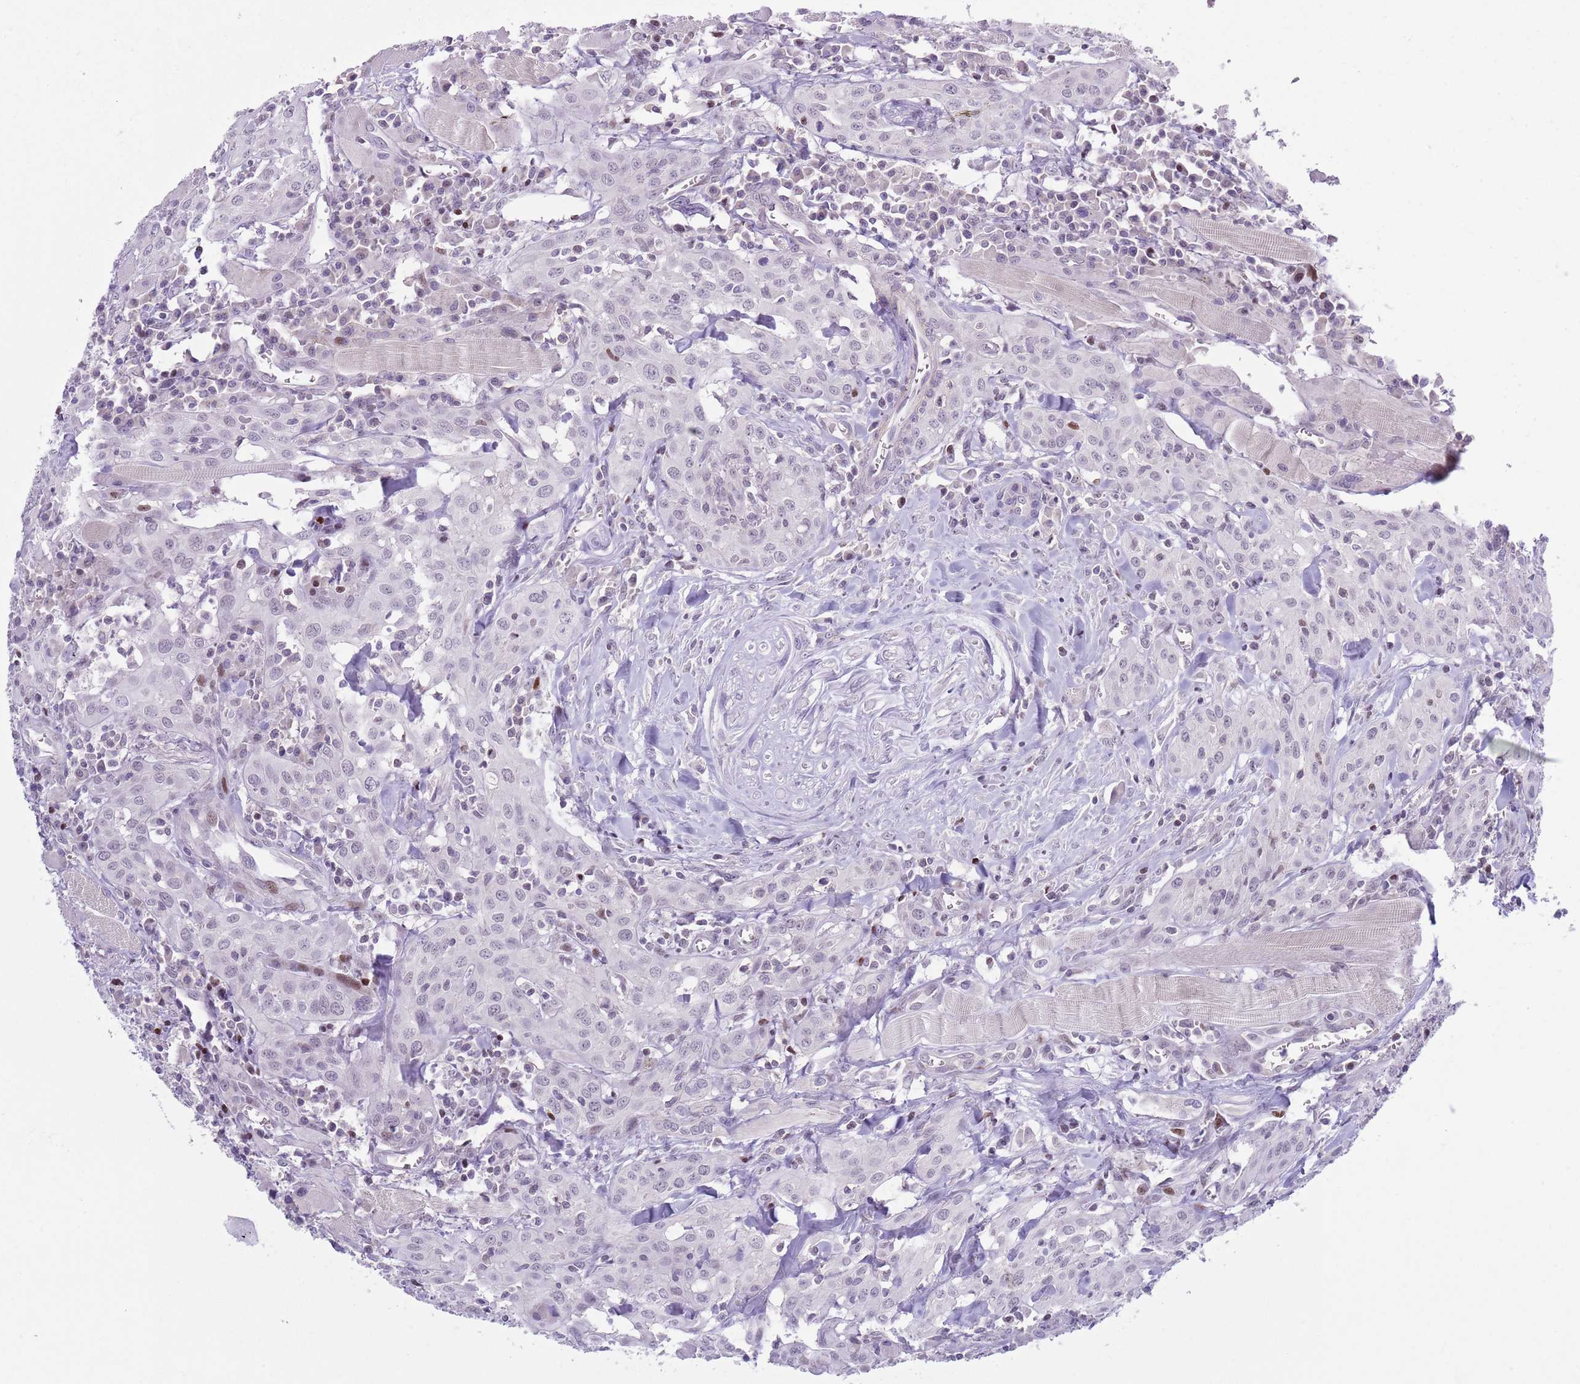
{"staining": {"intensity": "negative", "quantity": "none", "location": "none"}, "tissue": "head and neck cancer", "cell_type": "Tumor cells", "image_type": "cancer", "snomed": [{"axis": "morphology", "description": "Squamous cell carcinoma, NOS"}, {"axis": "topography", "description": "Oral tissue"}, {"axis": "topography", "description": "Head-Neck"}], "caption": "Squamous cell carcinoma (head and neck) stained for a protein using immunohistochemistry (IHC) reveals no expression tumor cells.", "gene": "MFSD10", "patient": {"sex": "female", "age": 70}}